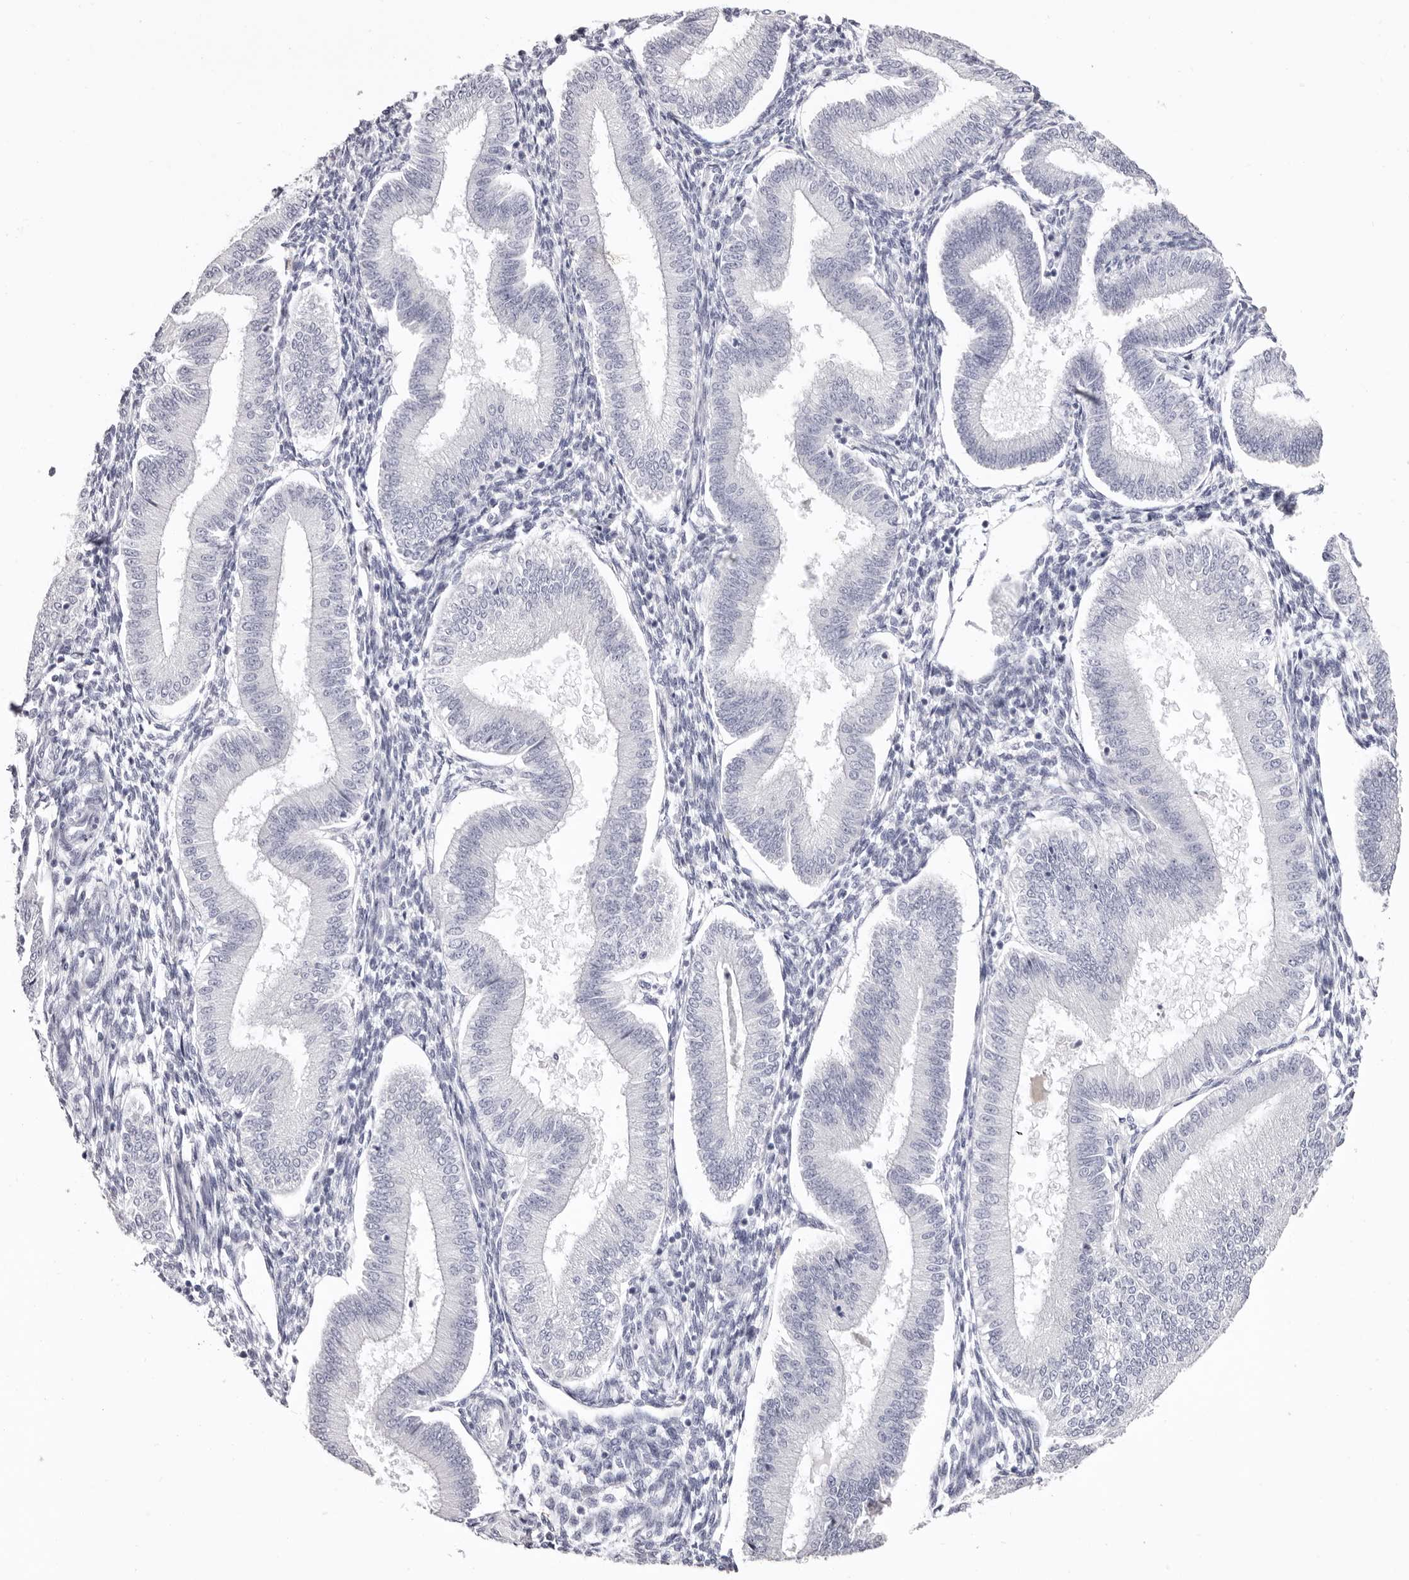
{"staining": {"intensity": "negative", "quantity": "none", "location": "none"}, "tissue": "endometrium", "cell_type": "Cells in endometrial stroma", "image_type": "normal", "snomed": [{"axis": "morphology", "description": "Normal tissue, NOS"}, {"axis": "topography", "description": "Endometrium"}], "caption": "High magnification brightfield microscopy of normal endometrium stained with DAB (3,3'-diaminobenzidine) (brown) and counterstained with hematoxylin (blue): cells in endometrial stroma show no significant expression.", "gene": "LPO", "patient": {"sex": "female", "age": 39}}